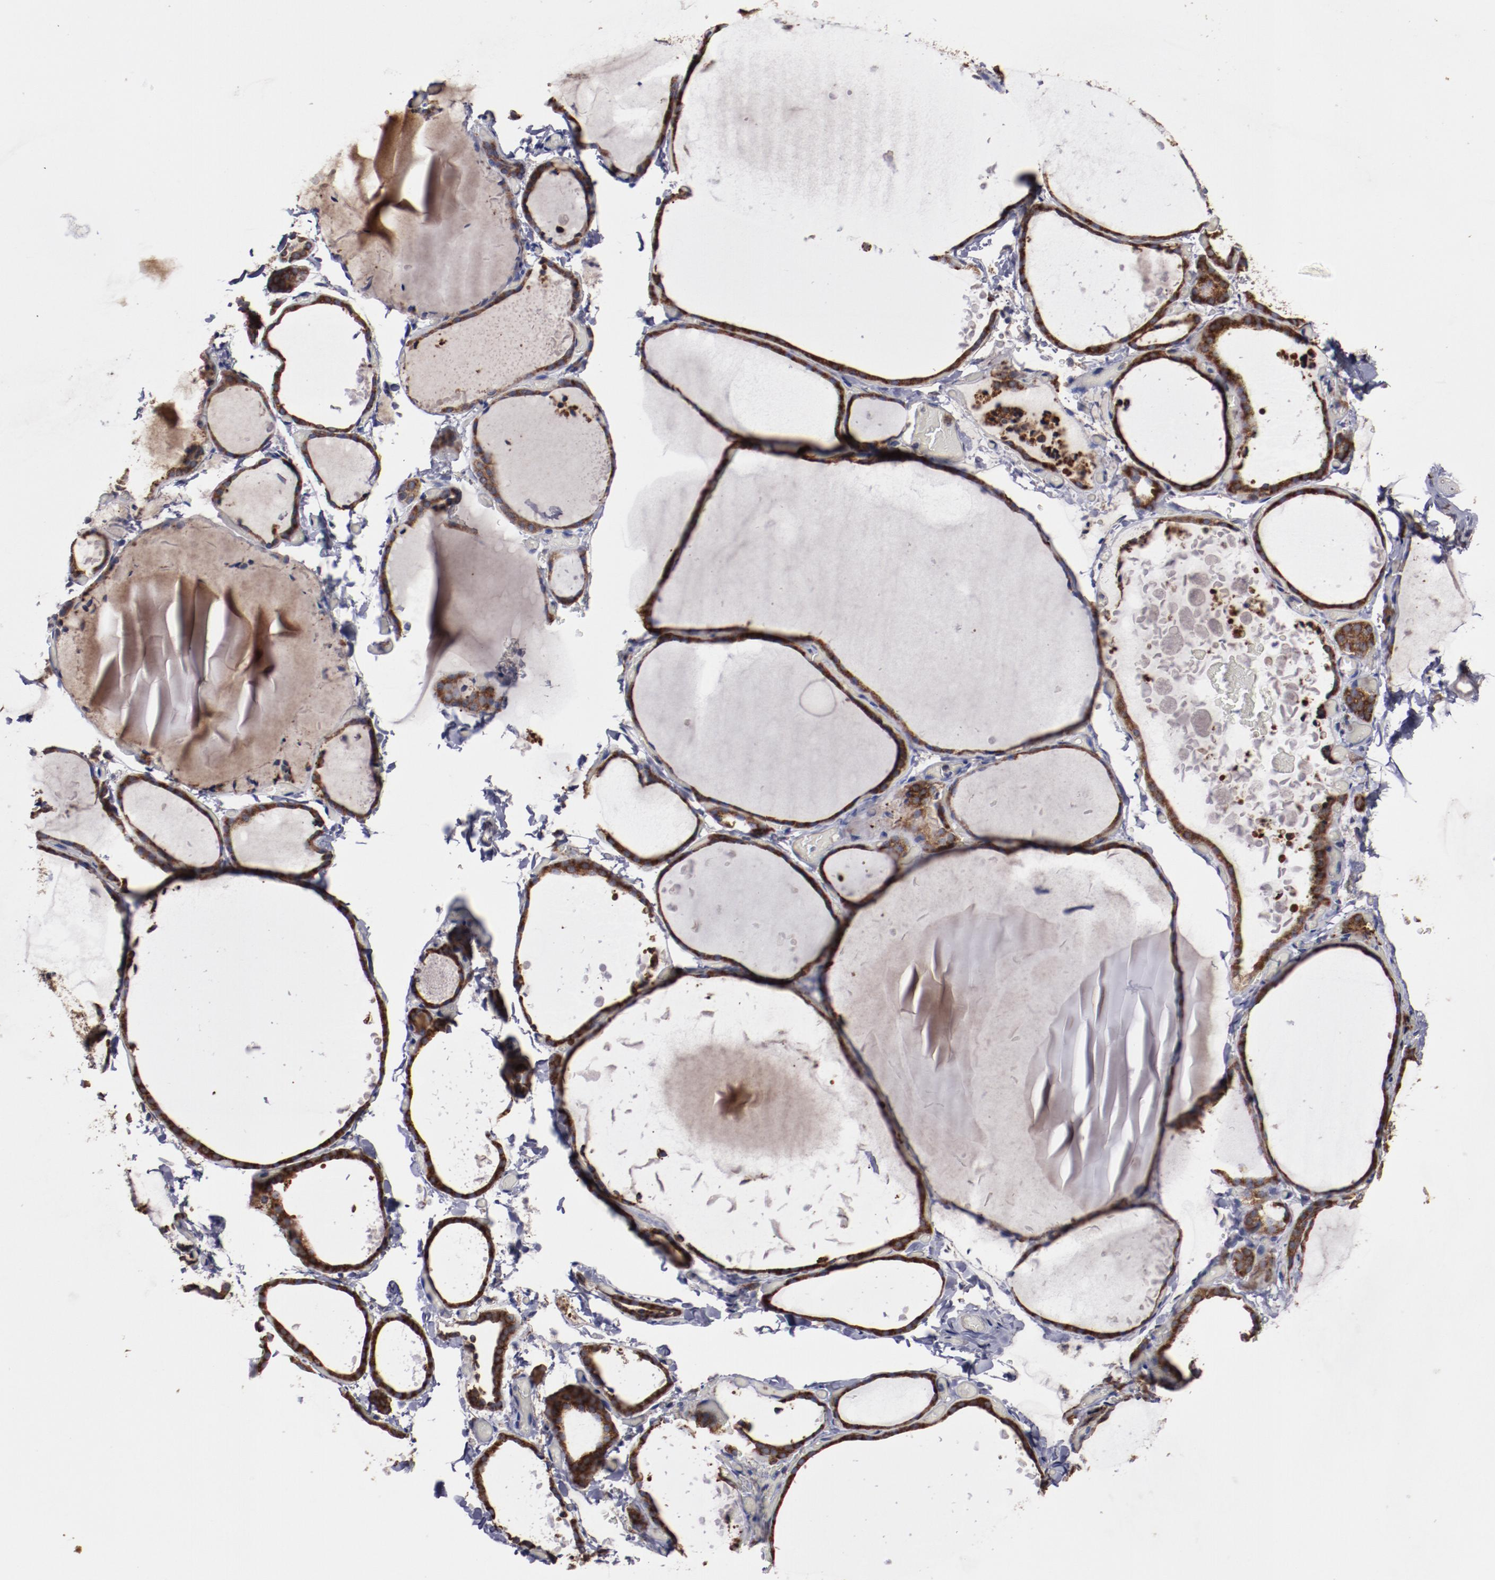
{"staining": {"intensity": "moderate", "quantity": ">75%", "location": "cytoplasmic/membranous"}, "tissue": "thyroid gland", "cell_type": "Glandular cells", "image_type": "normal", "snomed": [{"axis": "morphology", "description": "Normal tissue, NOS"}, {"axis": "topography", "description": "Thyroid gland"}], "caption": "Normal thyroid gland demonstrates moderate cytoplasmic/membranous positivity in about >75% of glandular cells.", "gene": "RPS4X", "patient": {"sex": "female", "age": 22}}